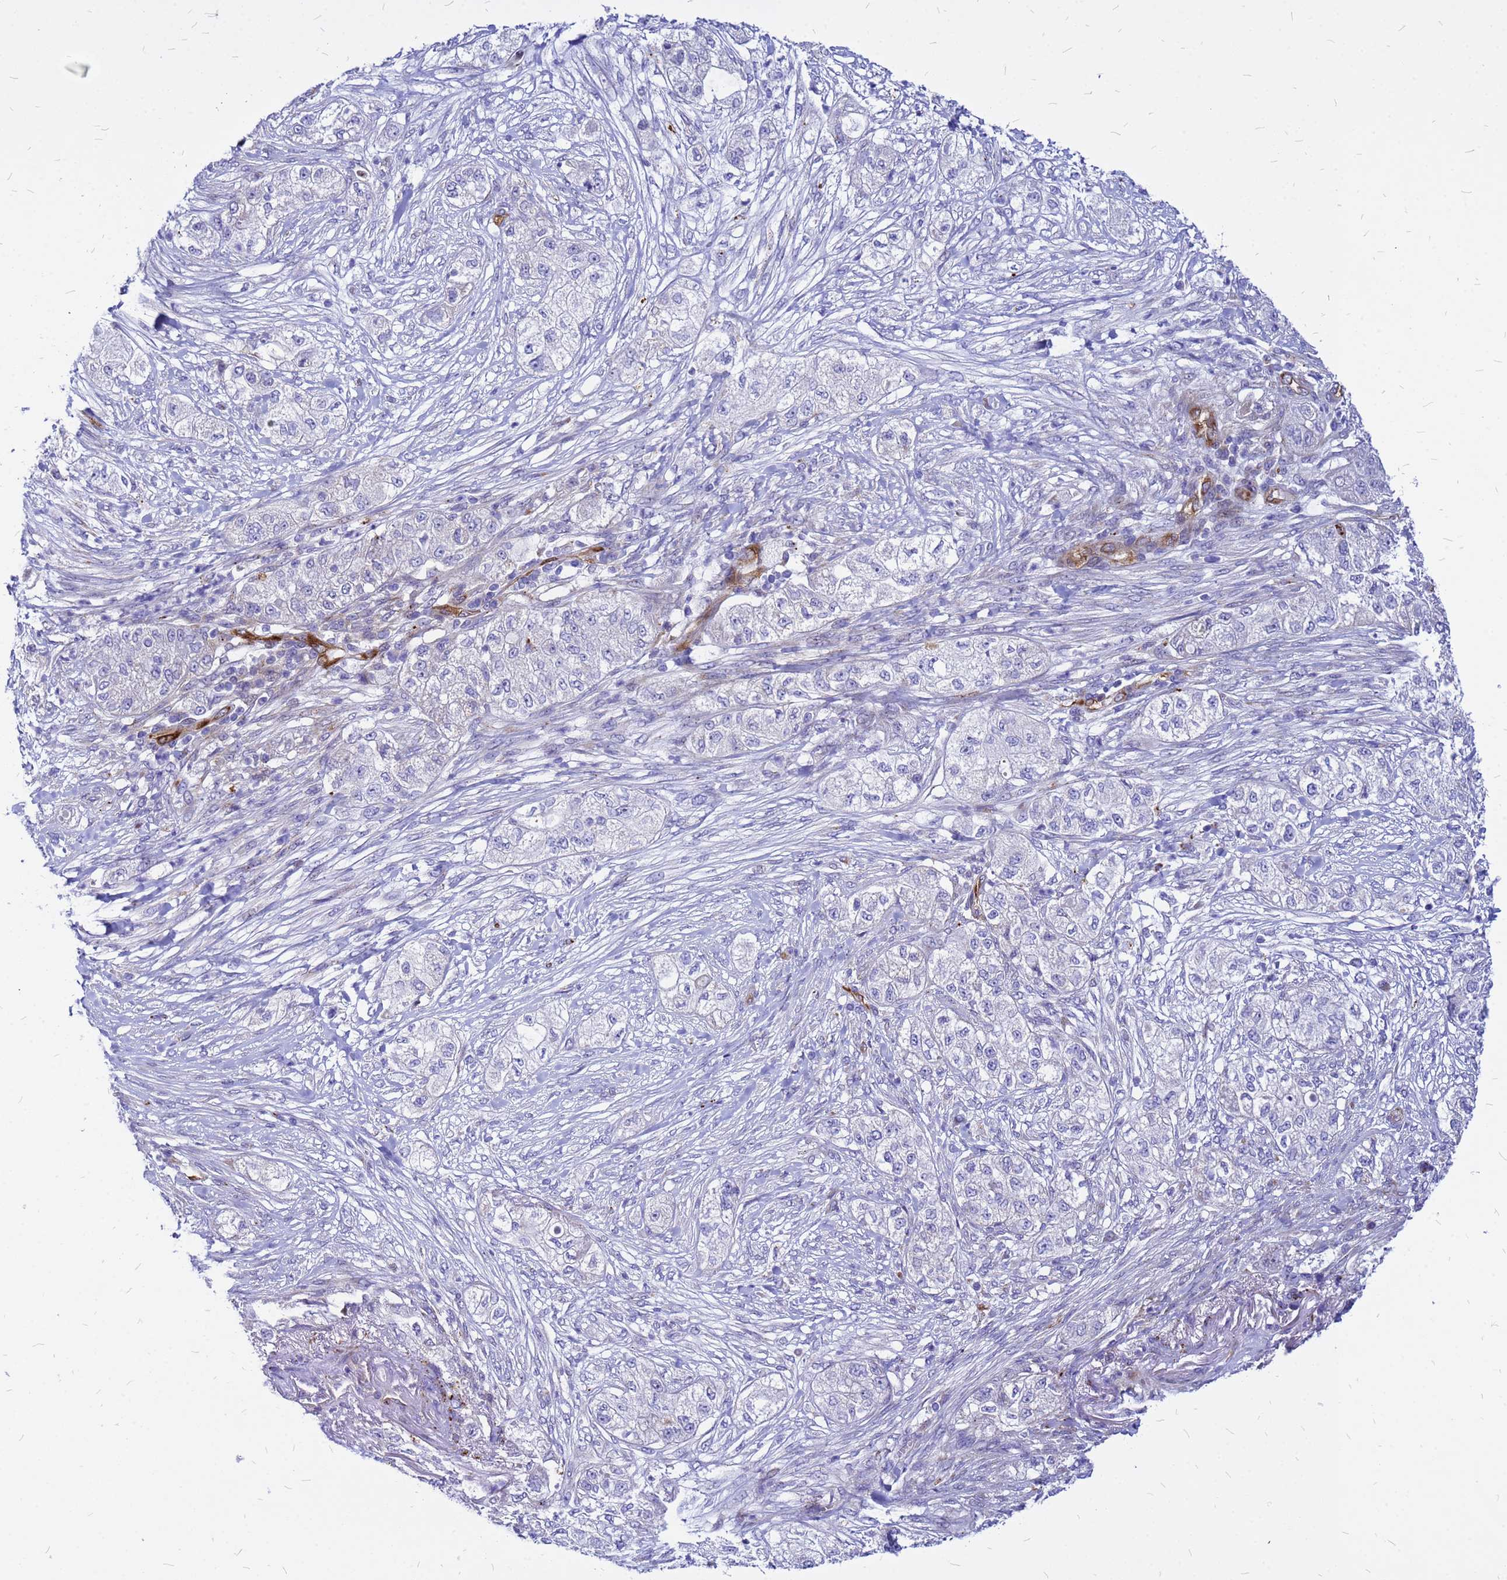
{"staining": {"intensity": "negative", "quantity": "none", "location": "none"}, "tissue": "pancreatic cancer", "cell_type": "Tumor cells", "image_type": "cancer", "snomed": [{"axis": "morphology", "description": "Adenocarcinoma, NOS"}, {"axis": "topography", "description": "Pancreas"}], "caption": "Immunohistochemical staining of human pancreatic adenocarcinoma shows no significant positivity in tumor cells. (Stains: DAB (3,3'-diaminobenzidine) immunohistochemistry (IHC) with hematoxylin counter stain, Microscopy: brightfield microscopy at high magnification).", "gene": "NOSTRIN", "patient": {"sex": "female", "age": 78}}